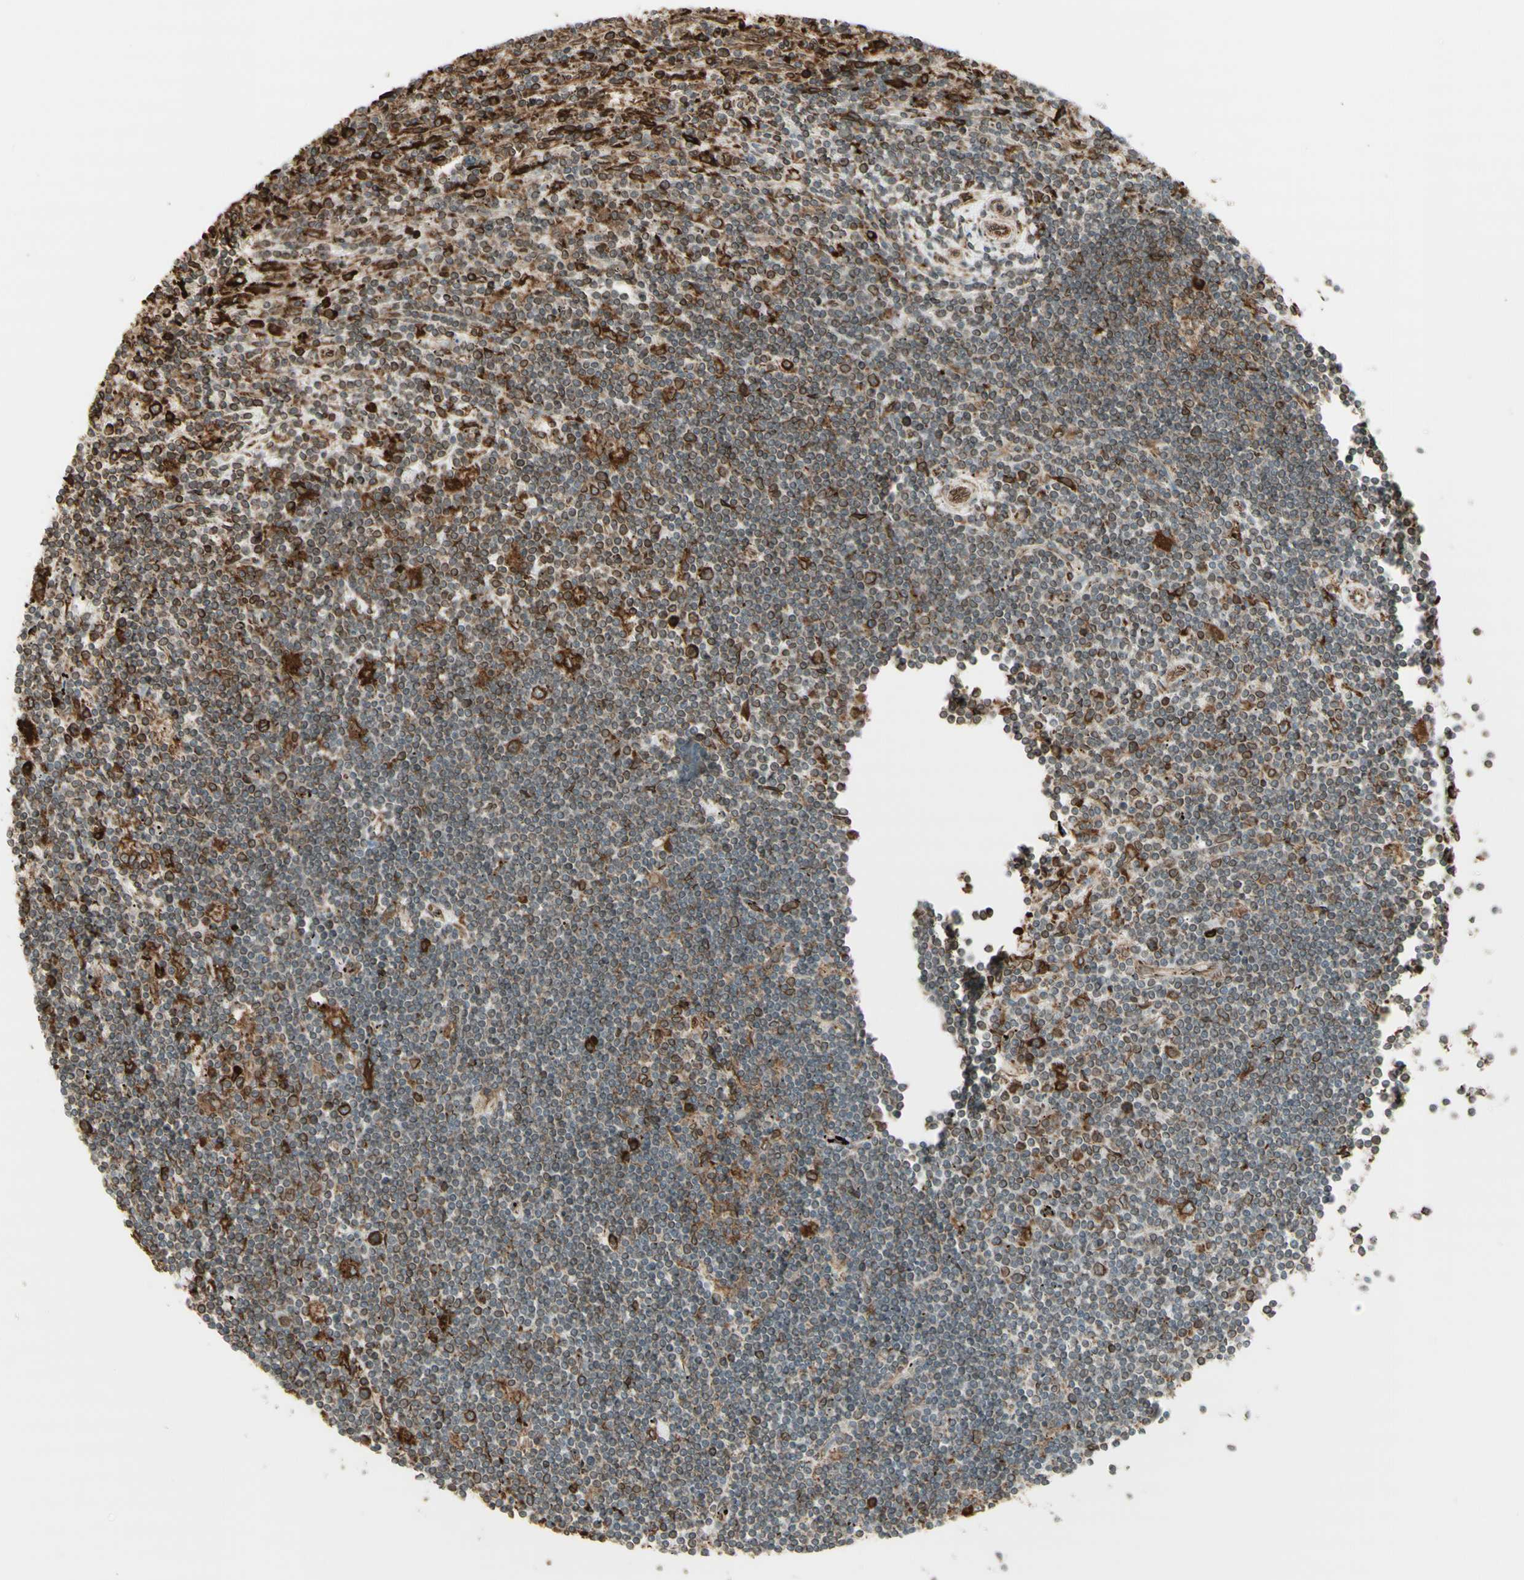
{"staining": {"intensity": "moderate", "quantity": "25%-75%", "location": "cytoplasmic/membranous"}, "tissue": "lymphoma", "cell_type": "Tumor cells", "image_type": "cancer", "snomed": [{"axis": "morphology", "description": "Malignant lymphoma, non-Hodgkin's type, Low grade"}, {"axis": "topography", "description": "Spleen"}], "caption": "High-magnification brightfield microscopy of lymphoma stained with DAB (brown) and counterstained with hematoxylin (blue). tumor cells exhibit moderate cytoplasmic/membranous positivity is identified in about25%-75% of cells.", "gene": "CANX", "patient": {"sex": "male", "age": 76}}